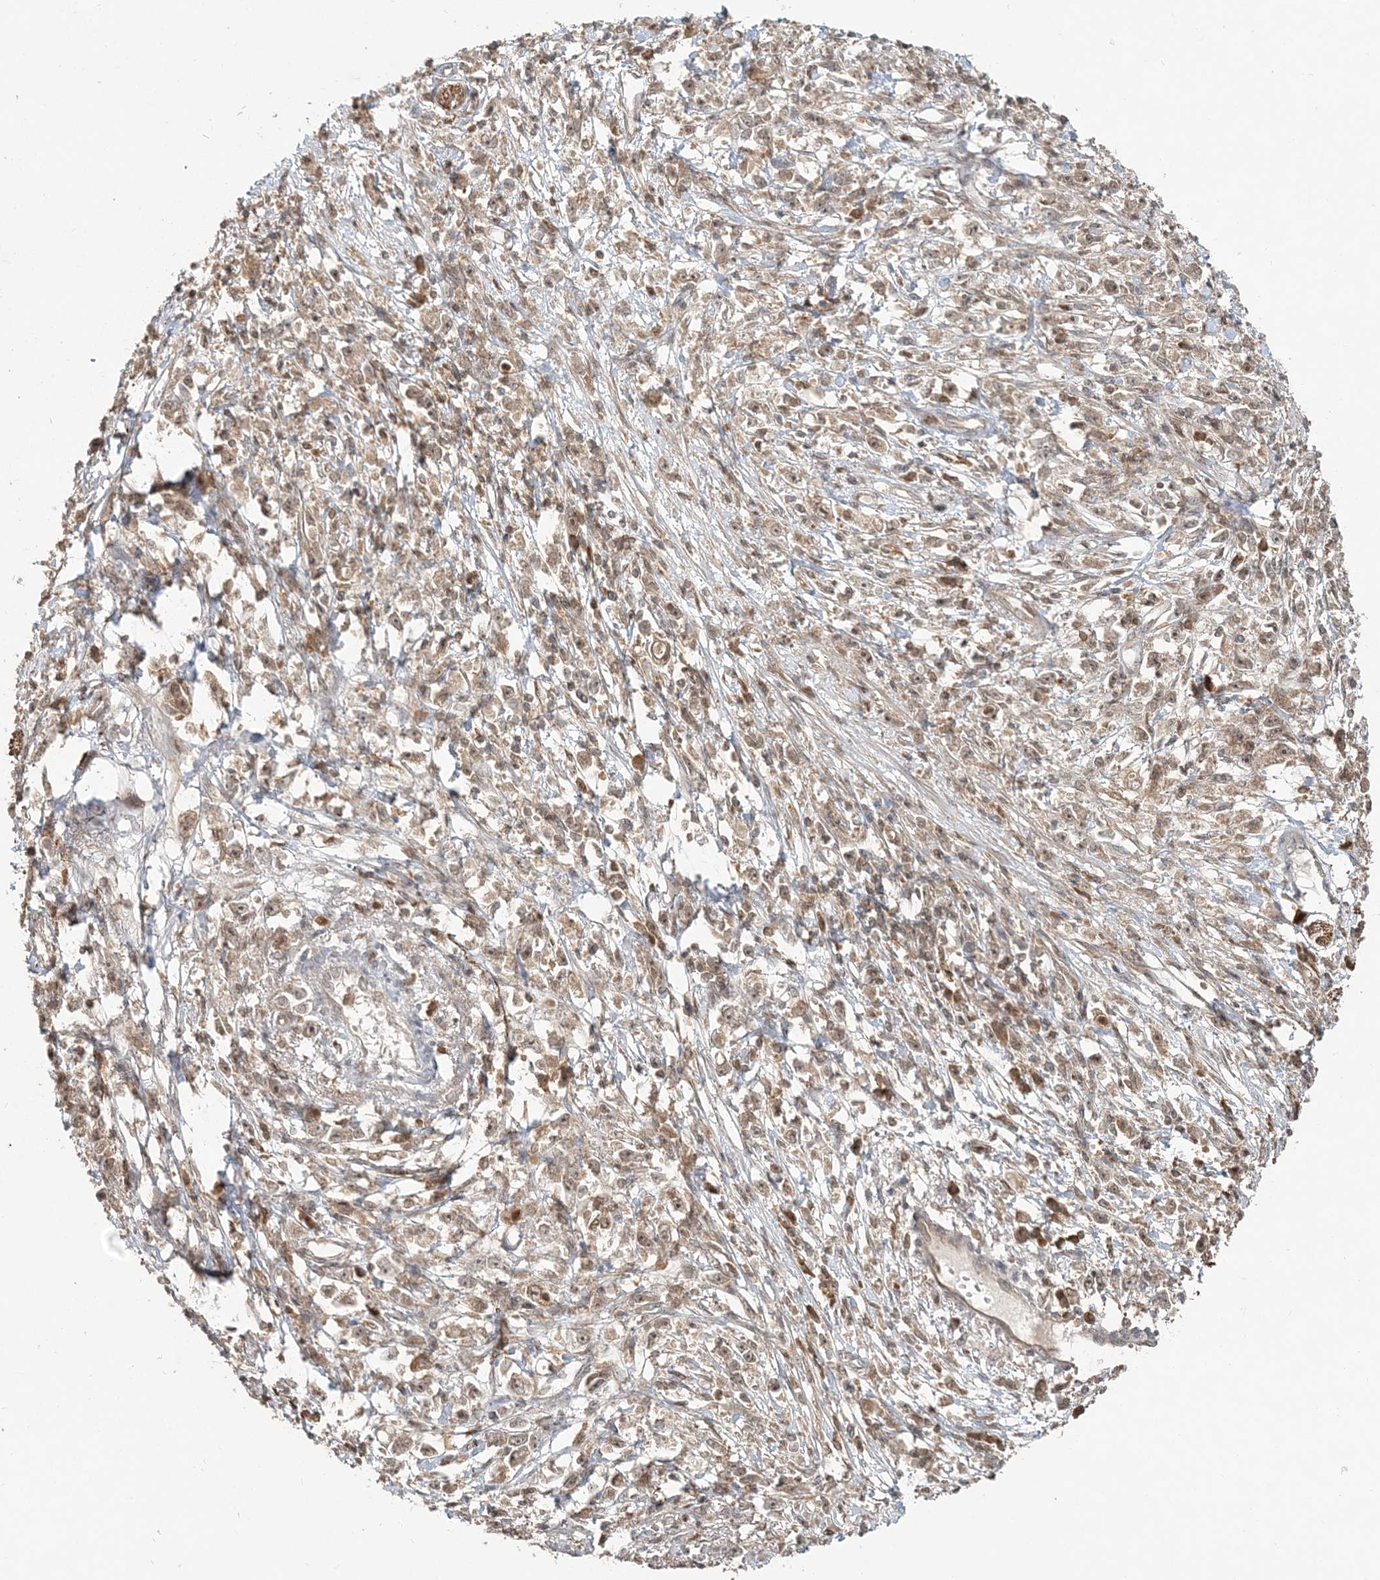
{"staining": {"intensity": "weak", "quantity": ">75%", "location": "cytoplasmic/membranous"}, "tissue": "stomach cancer", "cell_type": "Tumor cells", "image_type": "cancer", "snomed": [{"axis": "morphology", "description": "Adenocarcinoma, NOS"}, {"axis": "topography", "description": "Stomach"}], "caption": "A histopathology image of stomach cancer stained for a protein displays weak cytoplasmic/membranous brown staining in tumor cells.", "gene": "CAB39", "patient": {"sex": "female", "age": 59}}